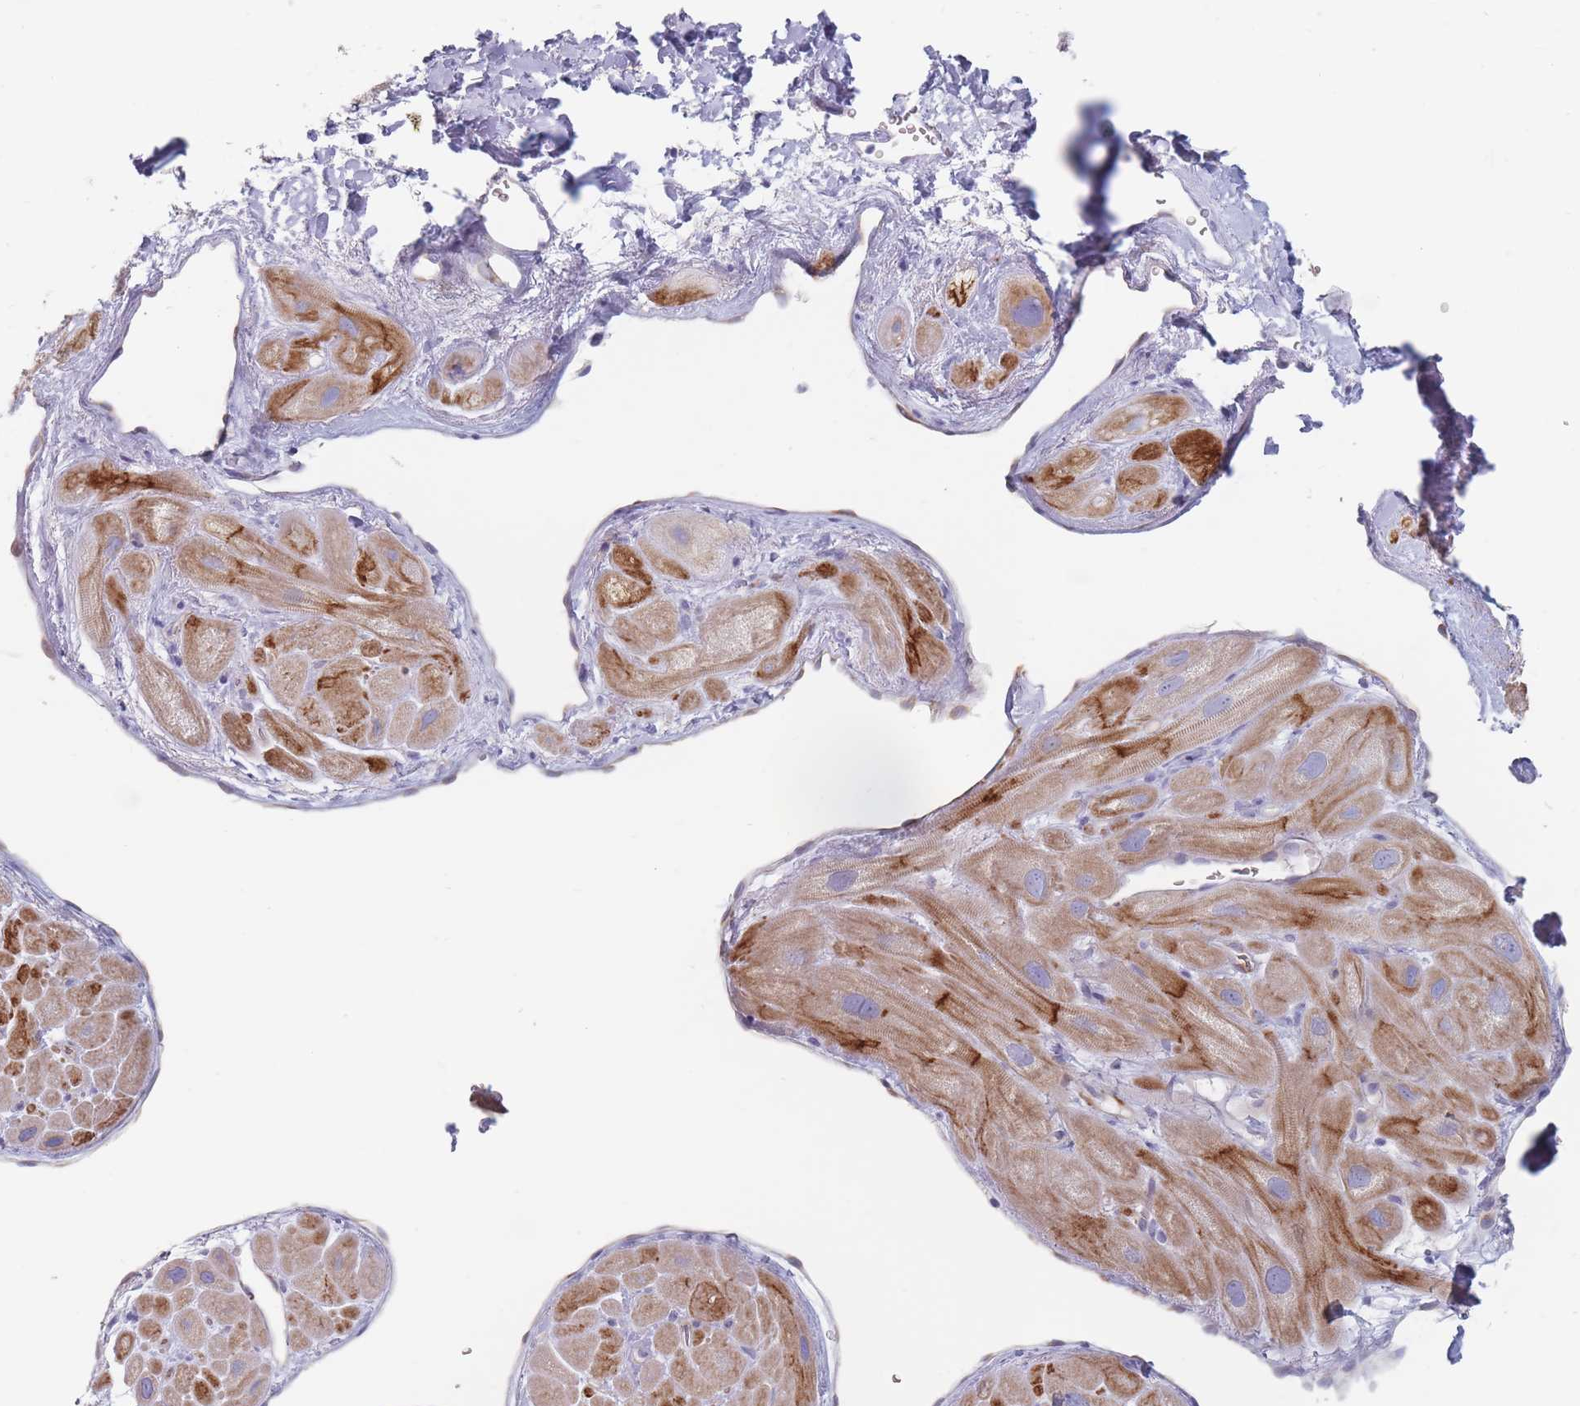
{"staining": {"intensity": "moderate", "quantity": "25%-75%", "location": "cytoplasmic/membranous"}, "tissue": "heart muscle", "cell_type": "Cardiomyocytes", "image_type": "normal", "snomed": [{"axis": "morphology", "description": "Normal tissue, NOS"}, {"axis": "topography", "description": "Heart"}], "caption": "The immunohistochemical stain labels moderate cytoplasmic/membranous positivity in cardiomyocytes of unremarkable heart muscle.", "gene": "ERBIN", "patient": {"sex": "male", "age": 49}}